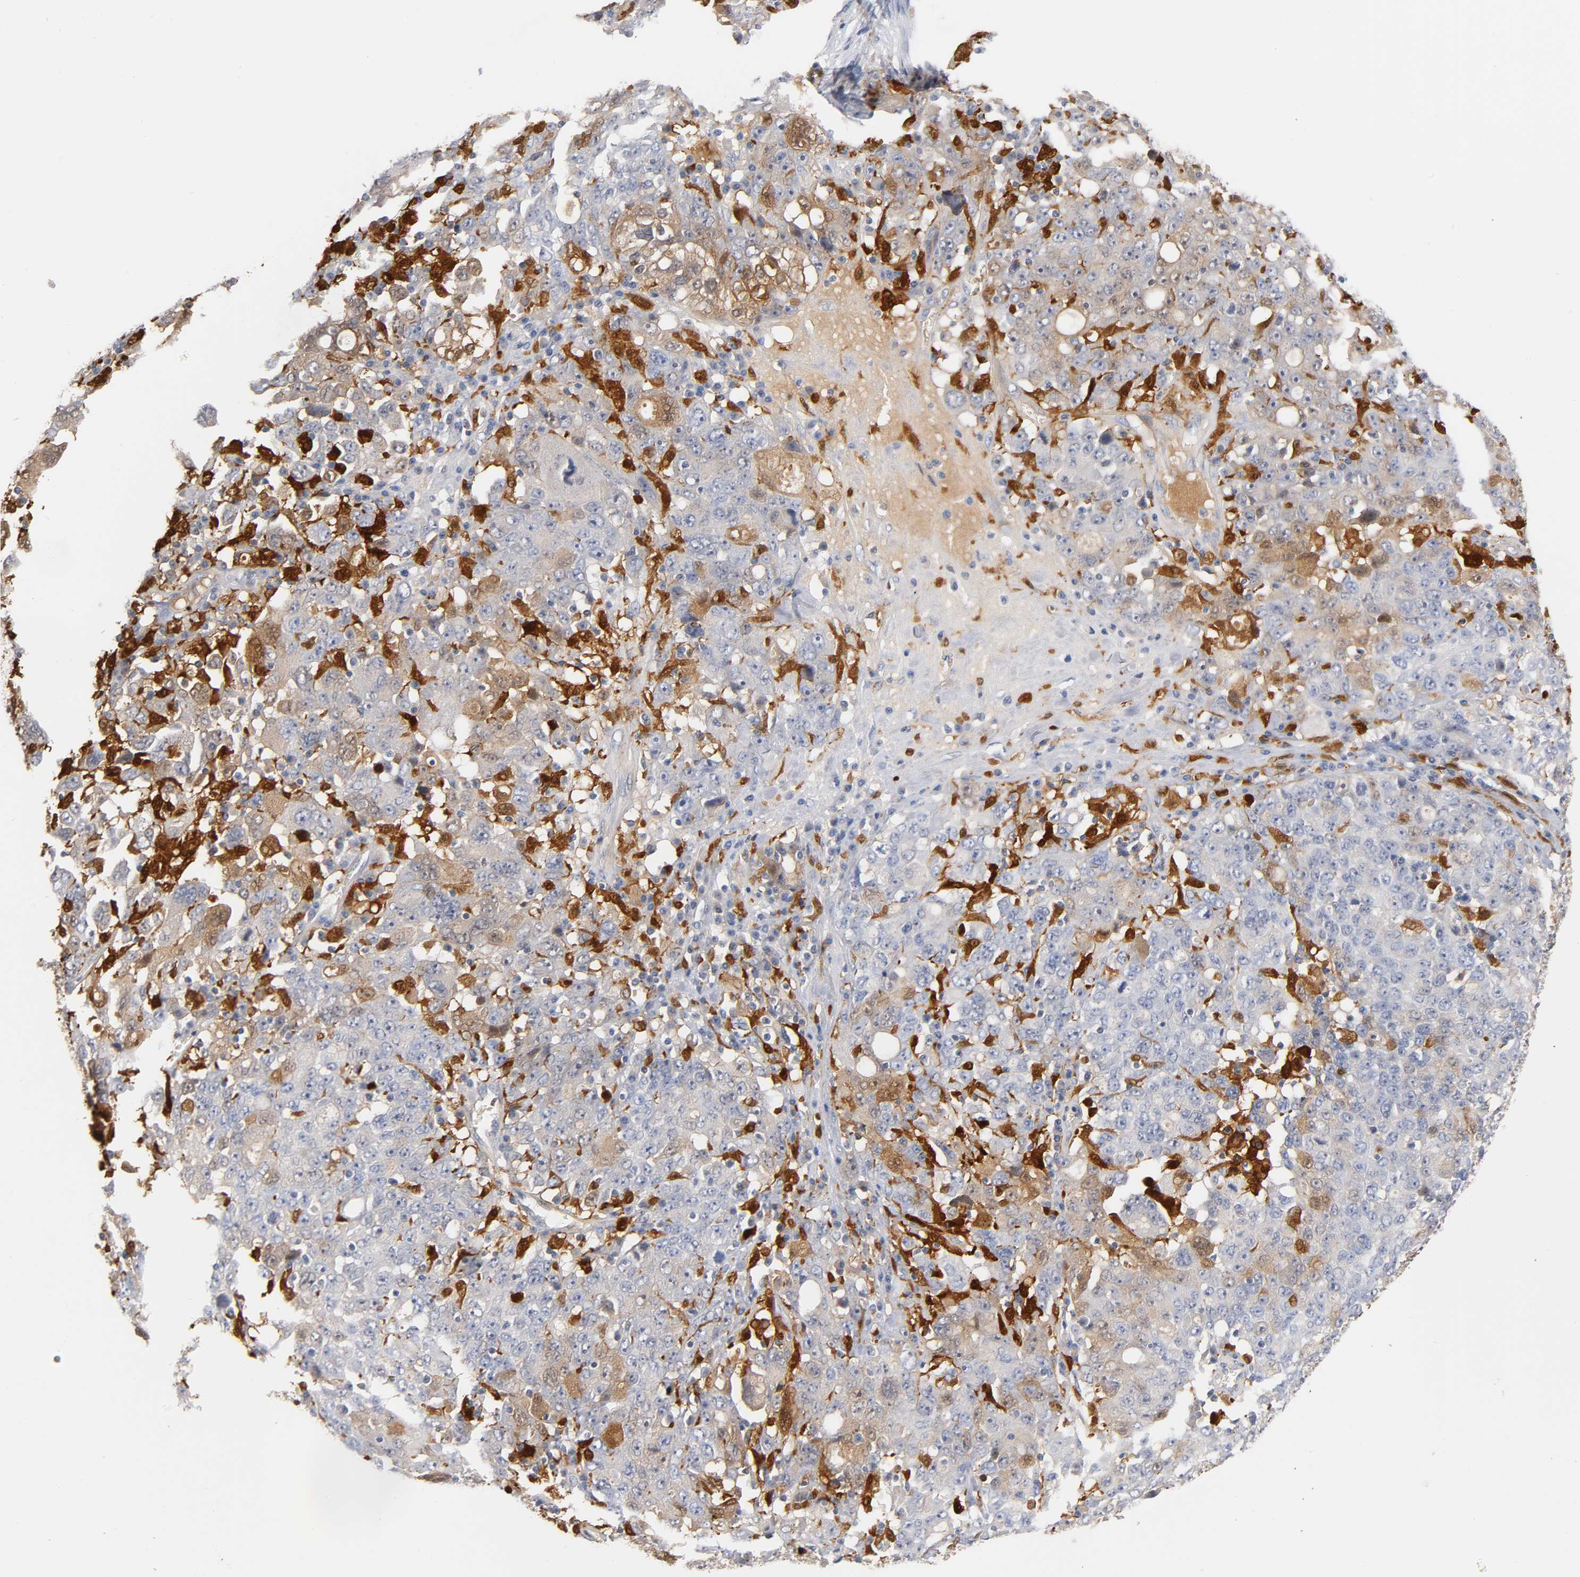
{"staining": {"intensity": "weak", "quantity": "25%-75%", "location": "cytoplasmic/membranous"}, "tissue": "ovarian cancer", "cell_type": "Tumor cells", "image_type": "cancer", "snomed": [{"axis": "morphology", "description": "Carcinoma, endometroid"}, {"axis": "topography", "description": "Ovary"}], "caption": "An immunohistochemistry micrograph of neoplastic tissue is shown. Protein staining in brown highlights weak cytoplasmic/membranous positivity in ovarian cancer (endometroid carcinoma) within tumor cells.", "gene": "IL18", "patient": {"sex": "female", "age": 62}}